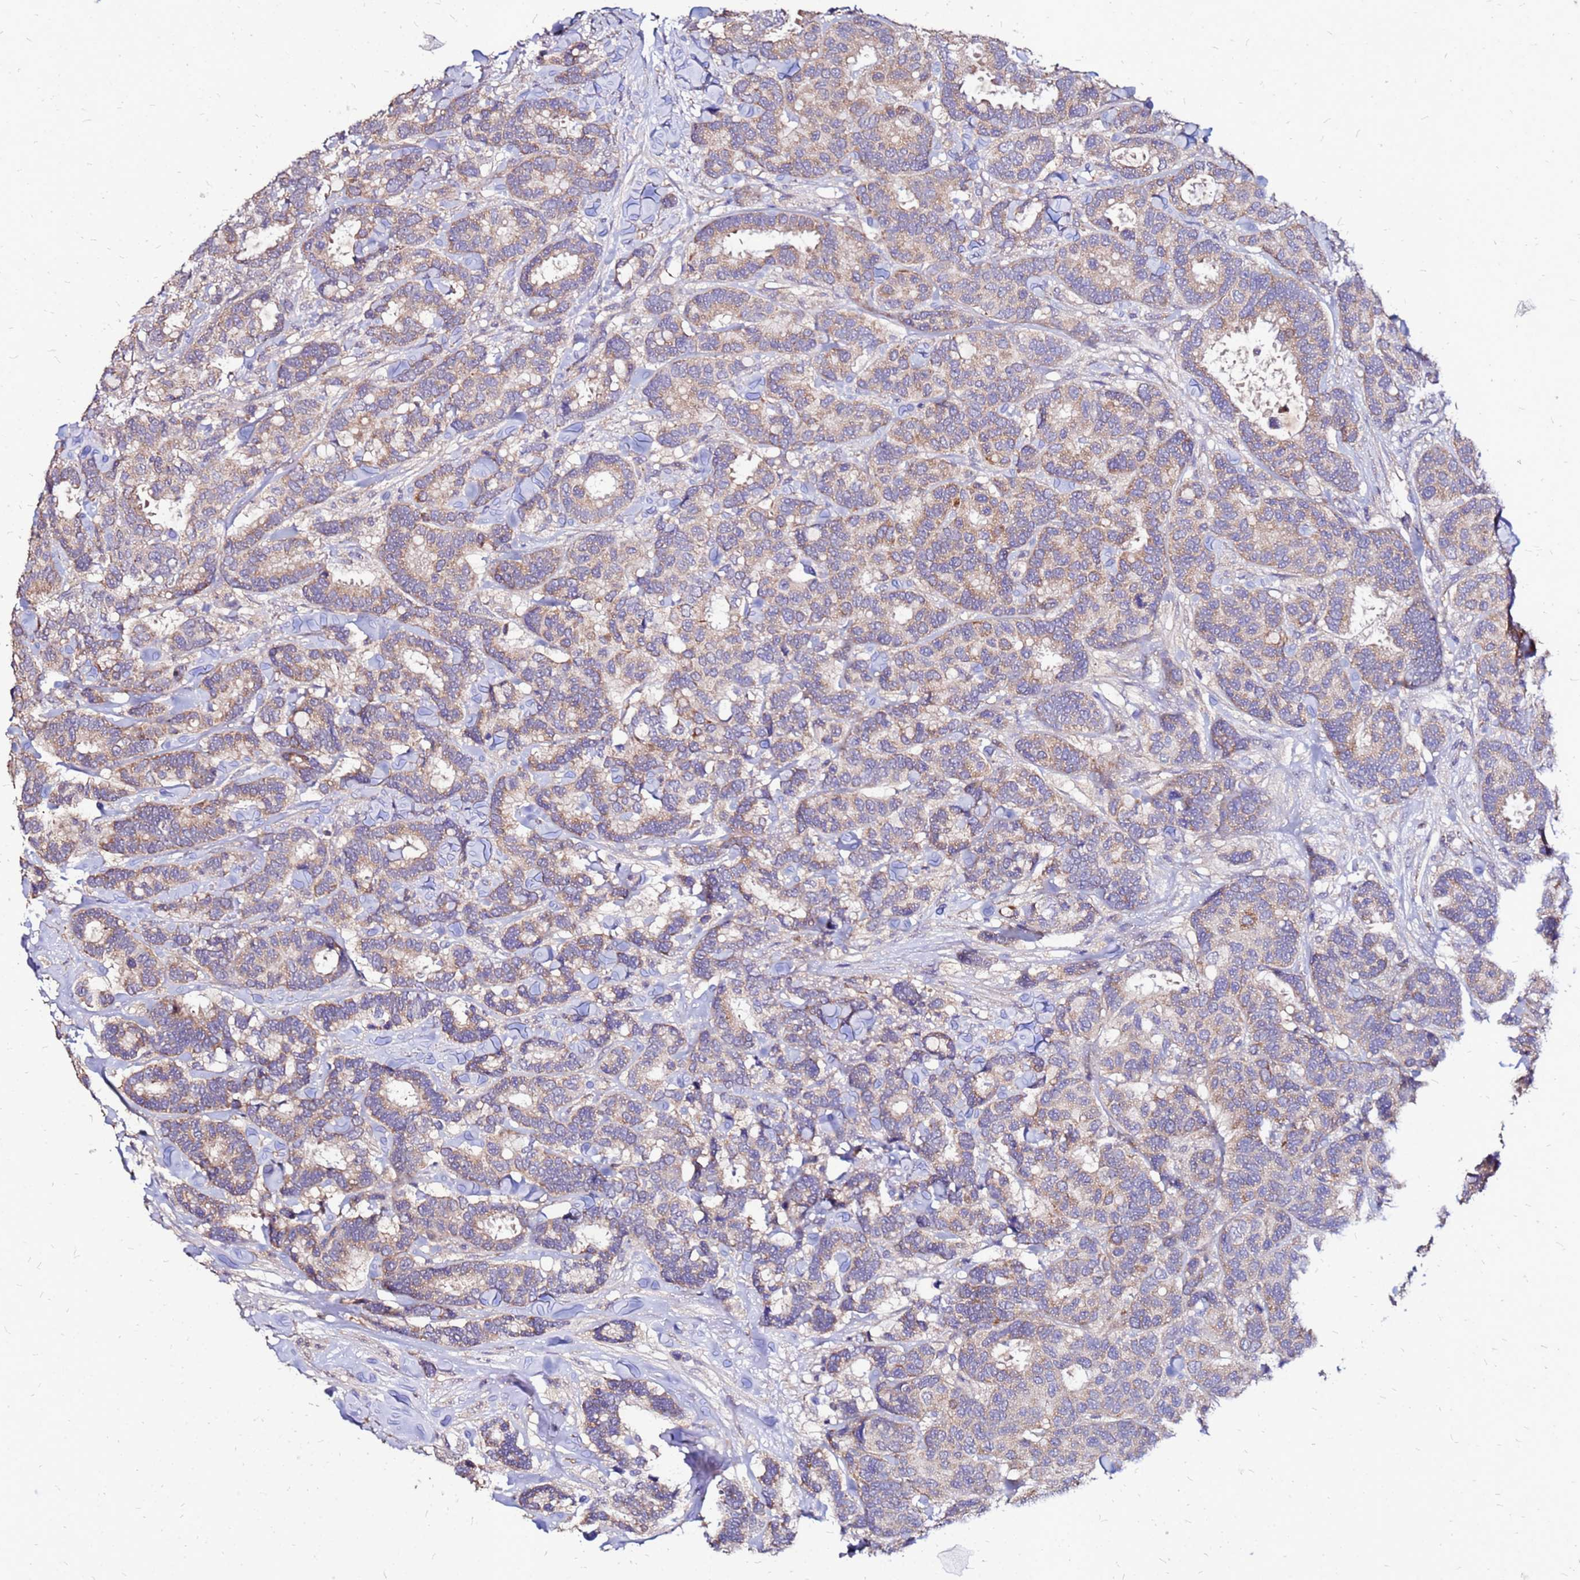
{"staining": {"intensity": "weak", "quantity": ">75%", "location": "cytoplasmic/membranous"}, "tissue": "breast cancer", "cell_type": "Tumor cells", "image_type": "cancer", "snomed": [{"axis": "morphology", "description": "Normal tissue, NOS"}, {"axis": "morphology", "description": "Duct carcinoma"}, {"axis": "topography", "description": "Breast"}], "caption": "A high-resolution micrograph shows IHC staining of breast cancer, which displays weak cytoplasmic/membranous positivity in approximately >75% of tumor cells.", "gene": "ARHGEF5", "patient": {"sex": "female", "age": 87}}